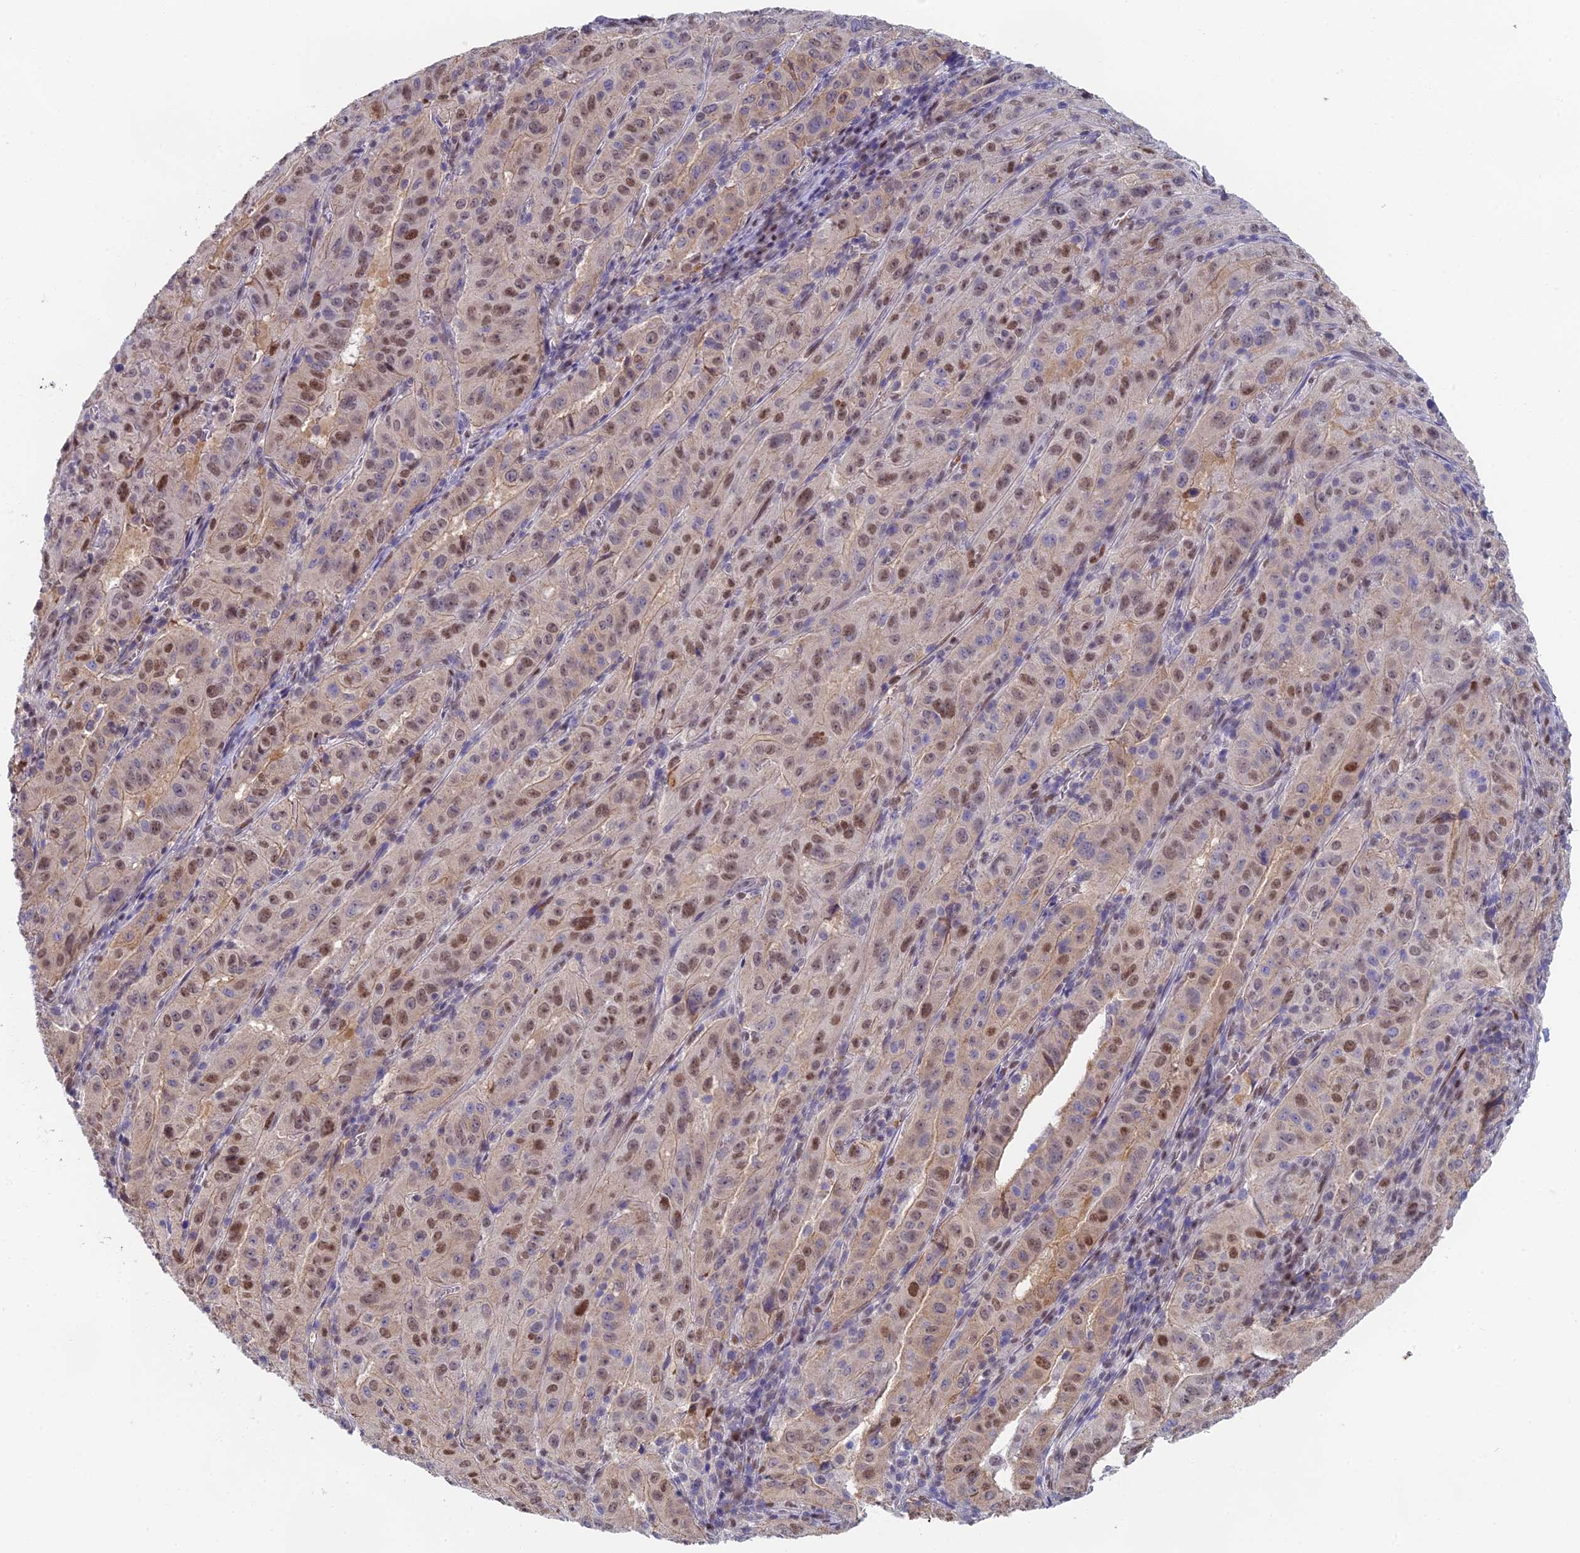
{"staining": {"intensity": "moderate", "quantity": ">75%", "location": "nuclear"}, "tissue": "pancreatic cancer", "cell_type": "Tumor cells", "image_type": "cancer", "snomed": [{"axis": "morphology", "description": "Adenocarcinoma, NOS"}, {"axis": "topography", "description": "Pancreas"}], "caption": "Brown immunohistochemical staining in pancreatic adenocarcinoma displays moderate nuclear expression in about >75% of tumor cells. (brown staining indicates protein expression, while blue staining denotes nuclei).", "gene": "MRPL17", "patient": {"sex": "male", "age": 63}}